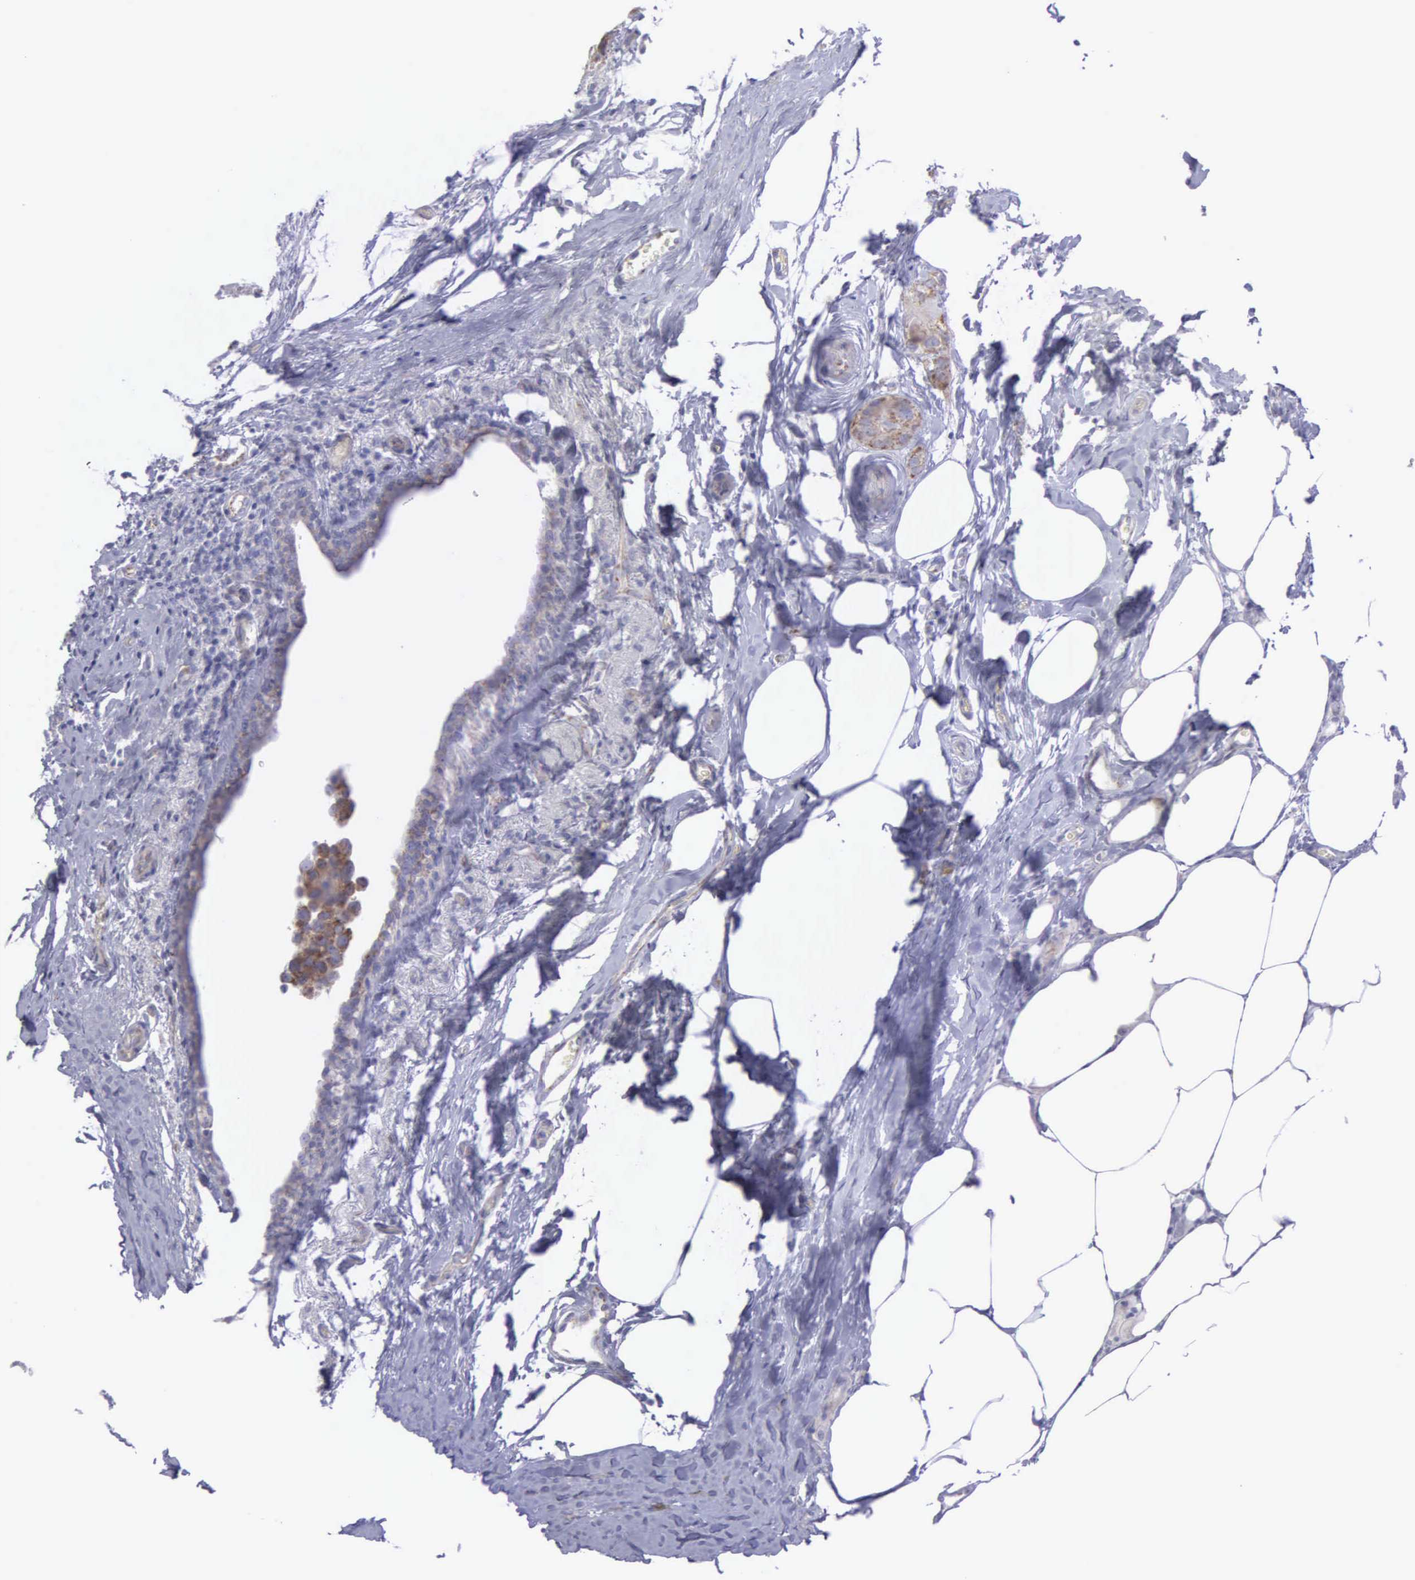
{"staining": {"intensity": "moderate", "quantity": ">75%", "location": "cytoplasmic/membranous"}, "tissue": "breast cancer", "cell_type": "Tumor cells", "image_type": "cancer", "snomed": [{"axis": "morphology", "description": "Duct carcinoma"}, {"axis": "topography", "description": "Breast"}], "caption": "The histopathology image demonstrates a brown stain indicating the presence of a protein in the cytoplasmic/membranous of tumor cells in infiltrating ductal carcinoma (breast).", "gene": "SYNJ2BP", "patient": {"sex": "female", "age": 68}}